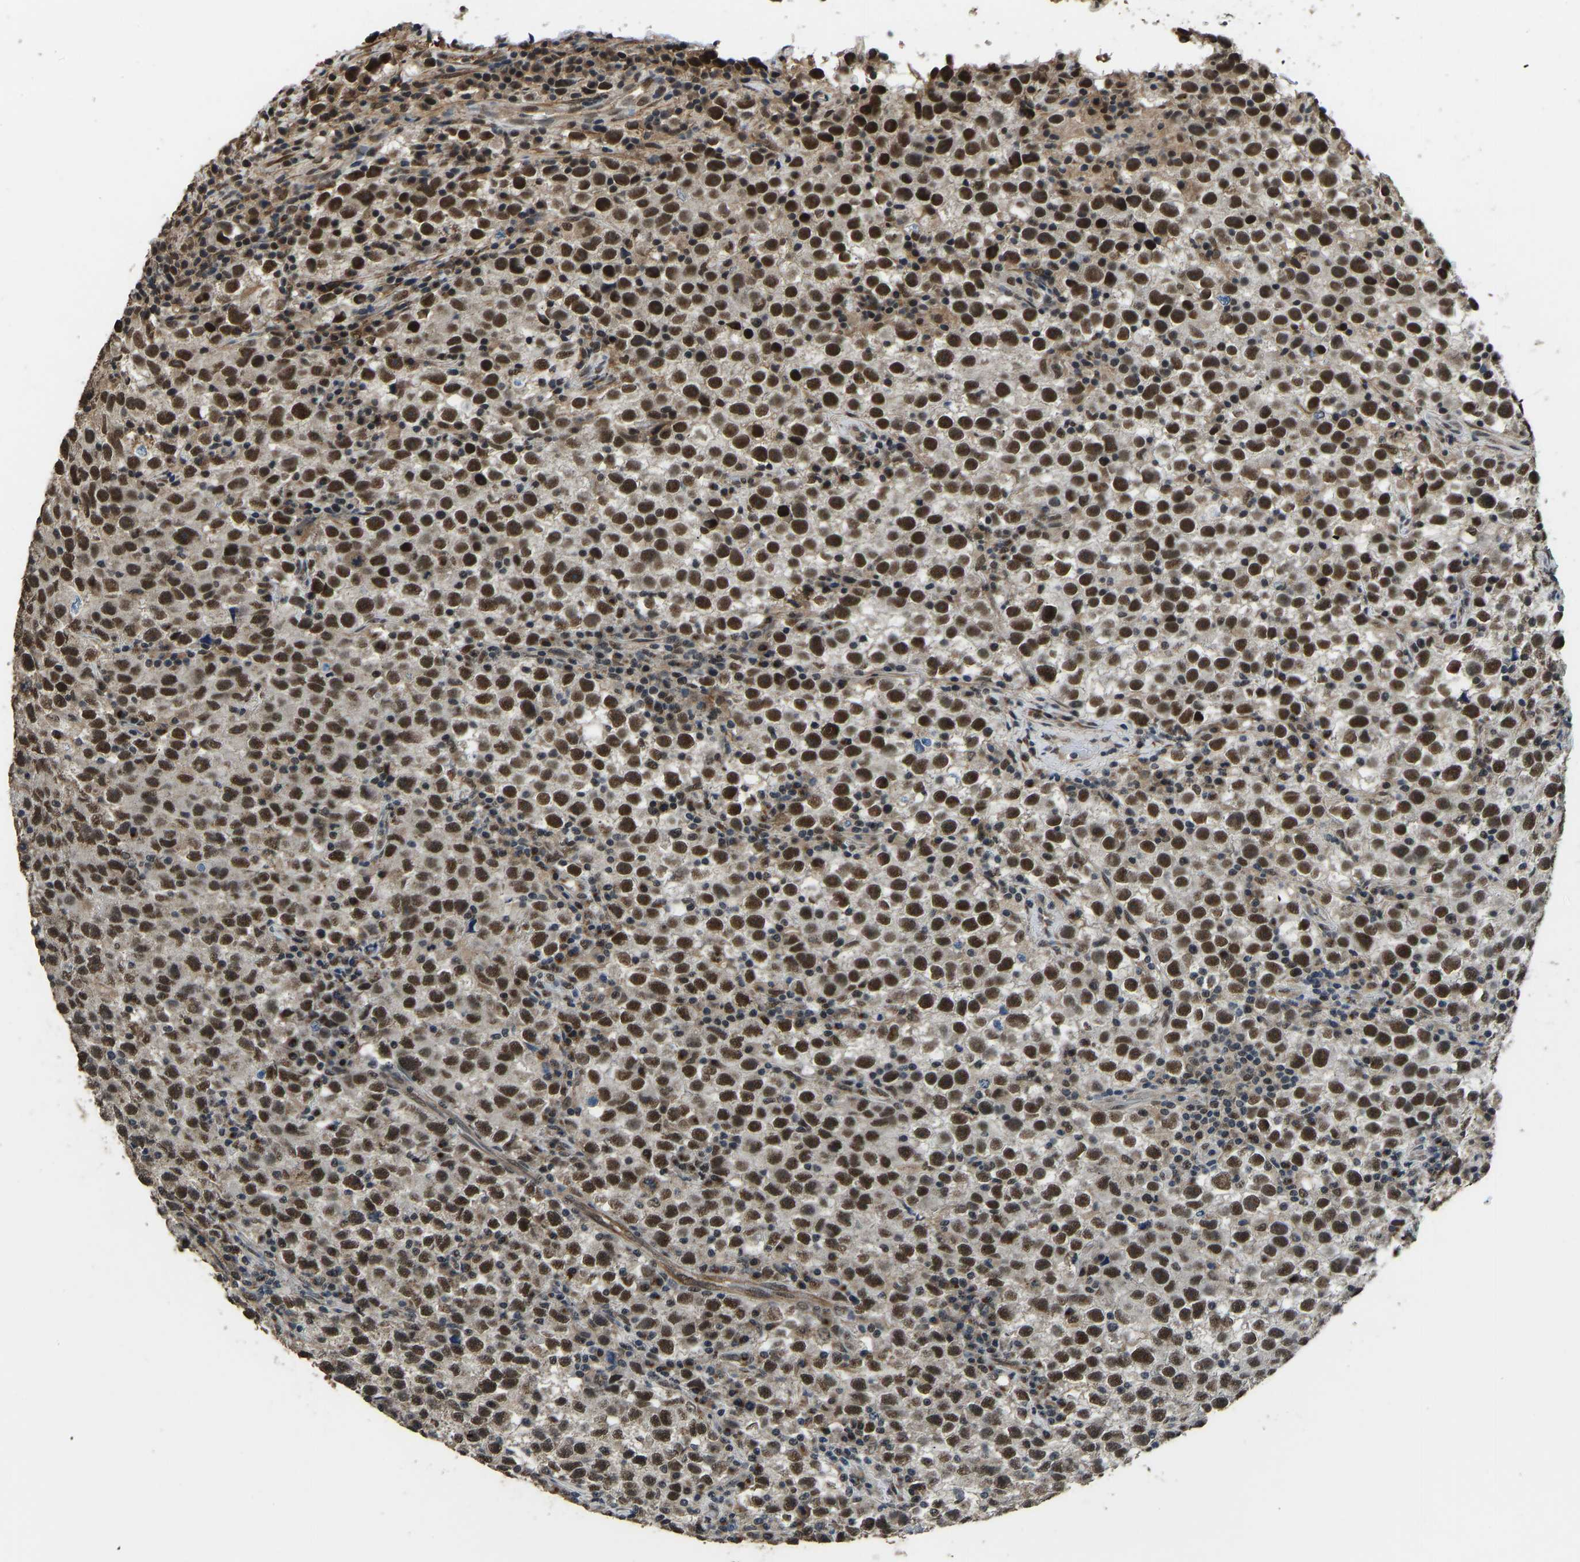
{"staining": {"intensity": "strong", "quantity": ">75%", "location": "nuclear"}, "tissue": "testis cancer", "cell_type": "Tumor cells", "image_type": "cancer", "snomed": [{"axis": "morphology", "description": "Seminoma, NOS"}, {"axis": "topography", "description": "Testis"}], "caption": "This is an image of immunohistochemistry (IHC) staining of testis cancer (seminoma), which shows strong expression in the nuclear of tumor cells.", "gene": "TOX4", "patient": {"sex": "male", "age": 22}}